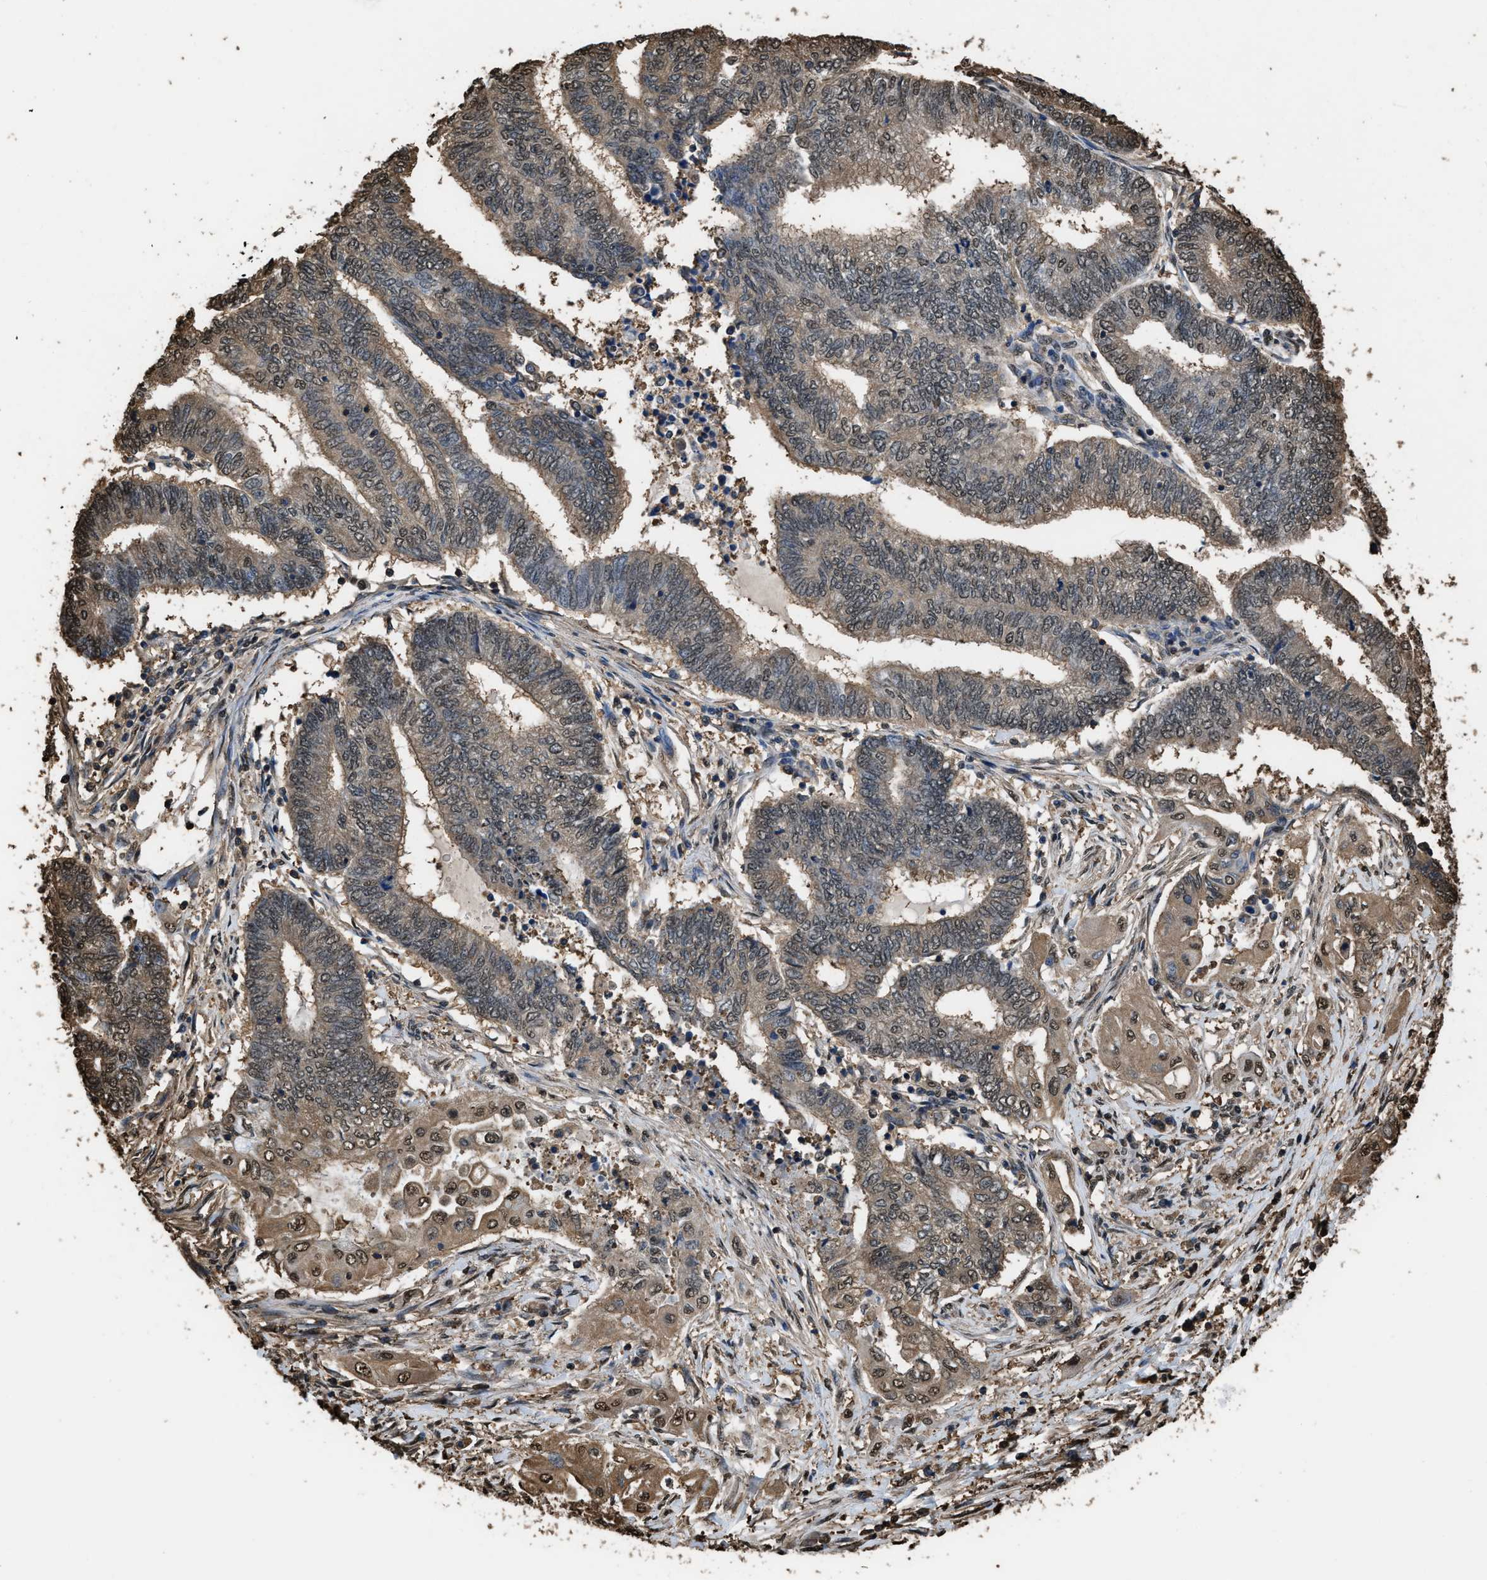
{"staining": {"intensity": "moderate", "quantity": "25%-75%", "location": "cytoplasmic/membranous,nuclear"}, "tissue": "endometrial cancer", "cell_type": "Tumor cells", "image_type": "cancer", "snomed": [{"axis": "morphology", "description": "Adenocarcinoma, NOS"}, {"axis": "topography", "description": "Uterus"}, {"axis": "topography", "description": "Endometrium"}], "caption": "A photomicrograph showing moderate cytoplasmic/membranous and nuclear positivity in approximately 25%-75% of tumor cells in adenocarcinoma (endometrial), as visualized by brown immunohistochemical staining.", "gene": "FNTA", "patient": {"sex": "female", "age": 70}}